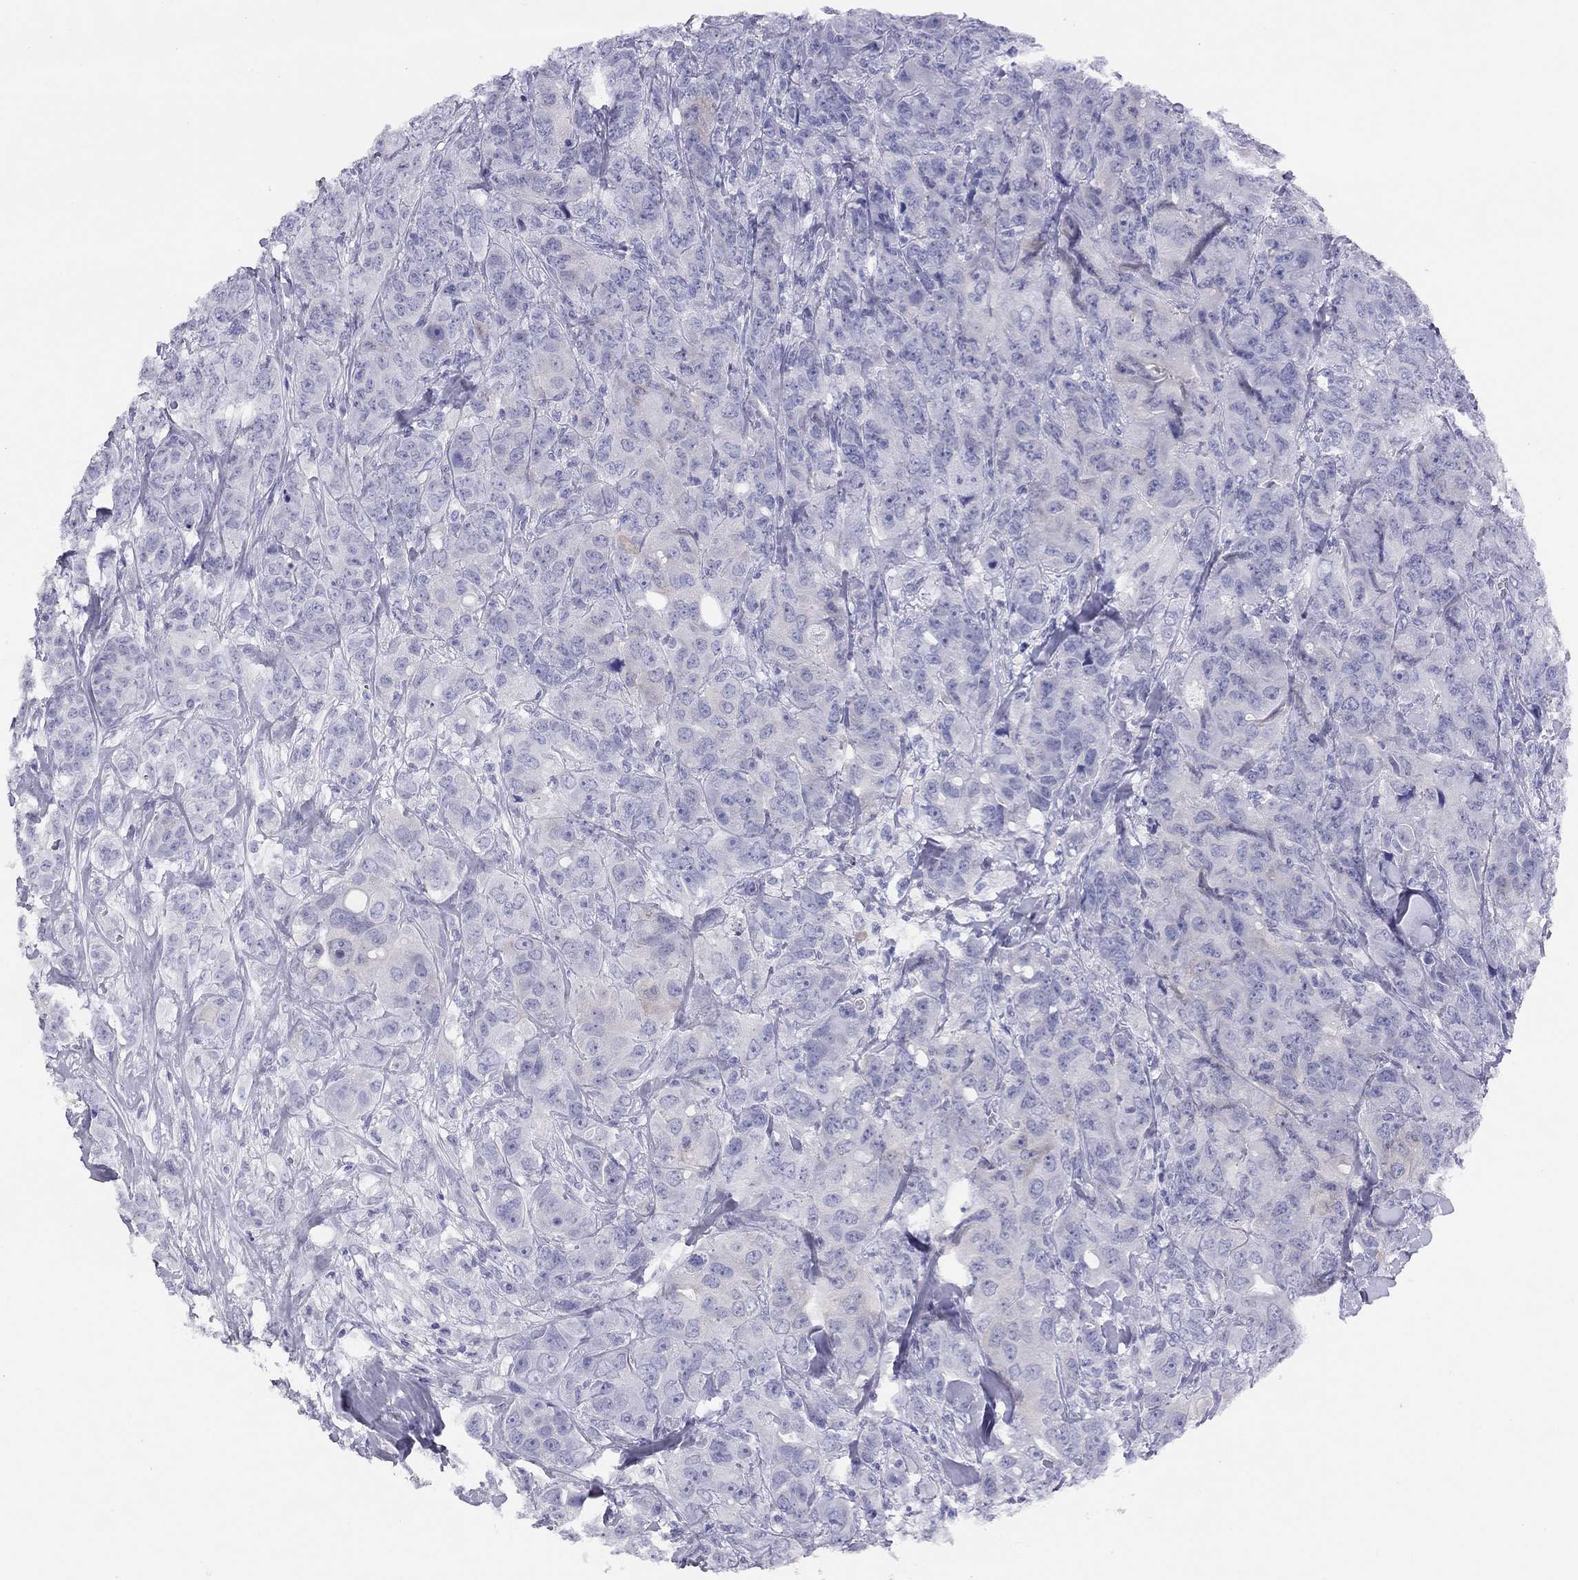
{"staining": {"intensity": "negative", "quantity": "none", "location": "none"}, "tissue": "breast cancer", "cell_type": "Tumor cells", "image_type": "cancer", "snomed": [{"axis": "morphology", "description": "Duct carcinoma"}, {"axis": "topography", "description": "Breast"}], "caption": "The histopathology image reveals no staining of tumor cells in breast cancer (infiltrating ductal carcinoma).", "gene": "LRIT2", "patient": {"sex": "female", "age": 43}}